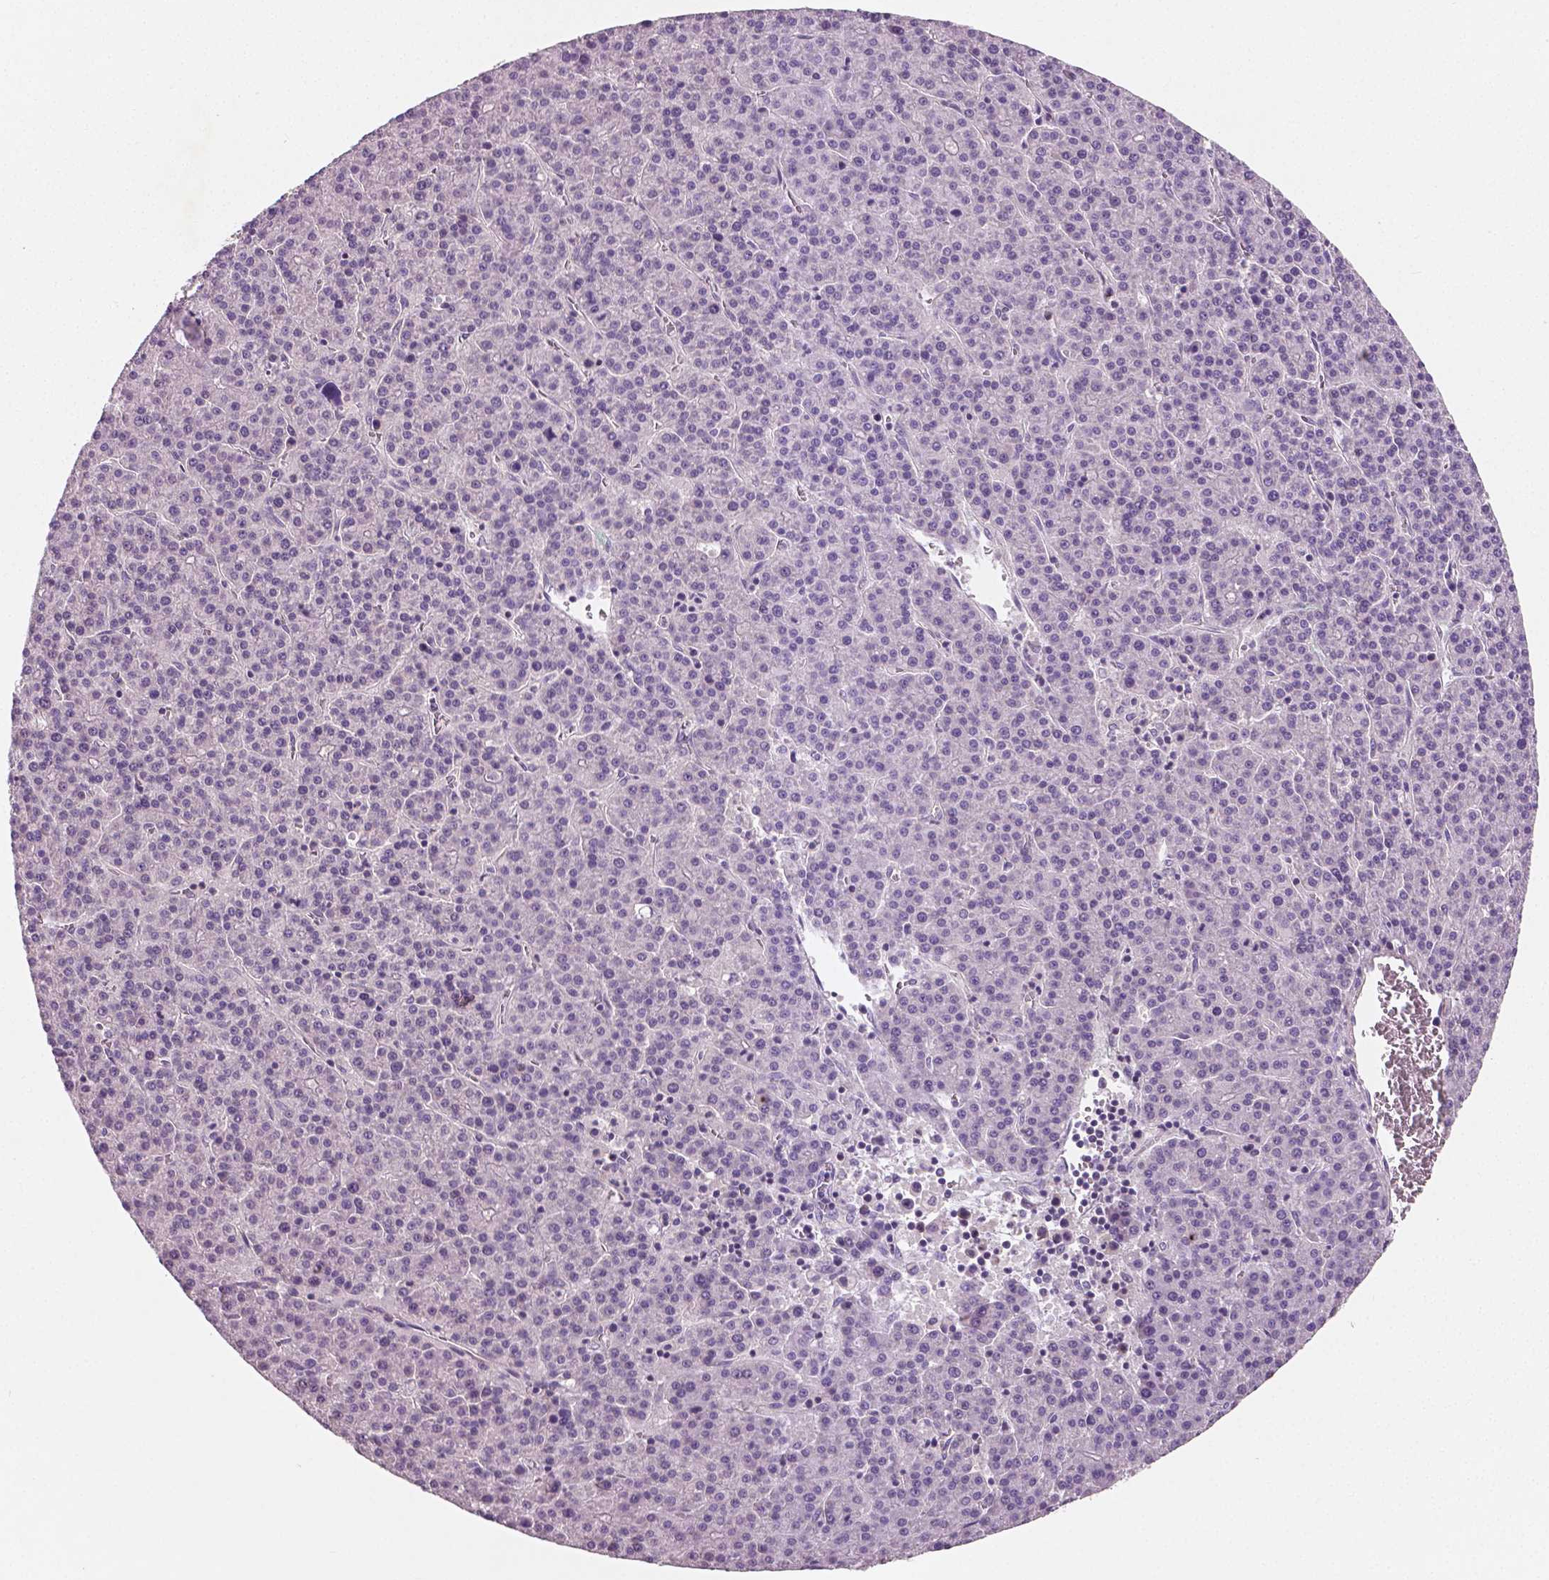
{"staining": {"intensity": "negative", "quantity": "none", "location": "none"}, "tissue": "liver cancer", "cell_type": "Tumor cells", "image_type": "cancer", "snomed": [{"axis": "morphology", "description": "Carcinoma, Hepatocellular, NOS"}, {"axis": "topography", "description": "Liver"}], "caption": "High power microscopy micrograph of an immunohistochemistry photomicrograph of hepatocellular carcinoma (liver), revealing no significant positivity in tumor cells.", "gene": "LSM14B", "patient": {"sex": "female", "age": 58}}